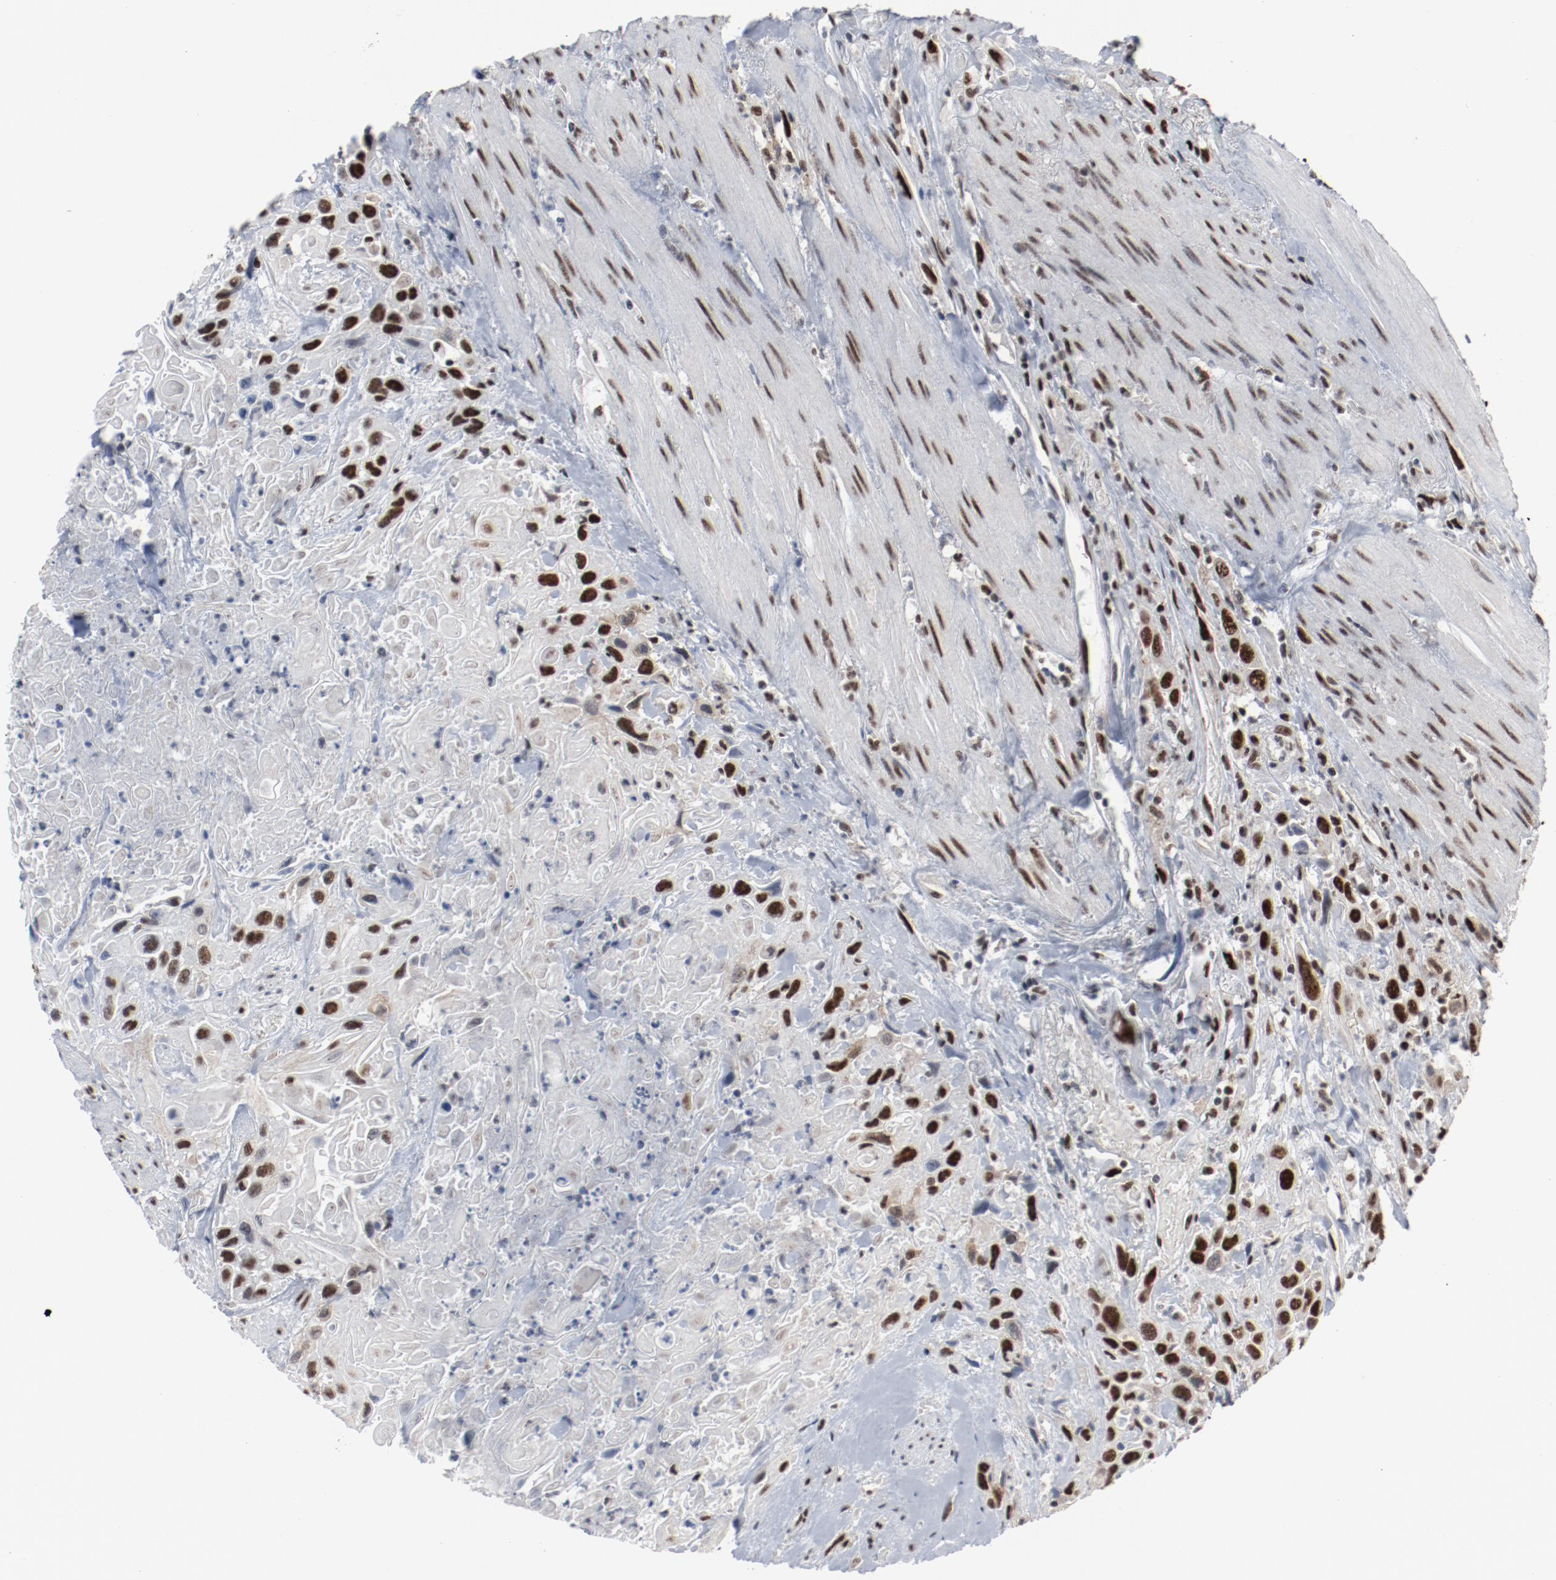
{"staining": {"intensity": "strong", "quantity": ">75%", "location": "nuclear"}, "tissue": "urothelial cancer", "cell_type": "Tumor cells", "image_type": "cancer", "snomed": [{"axis": "morphology", "description": "Urothelial carcinoma, High grade"}, {"axis": "topography", "description": "Urinary bladder"}], "caption": "Immunohistochemistry (IHC) of human urothelial cancer shows high levels of strong nuclear positivity in about >75% of tumor cells.", "gene": "JMJD6", "patient": {"sex": "female", "age": 84}}